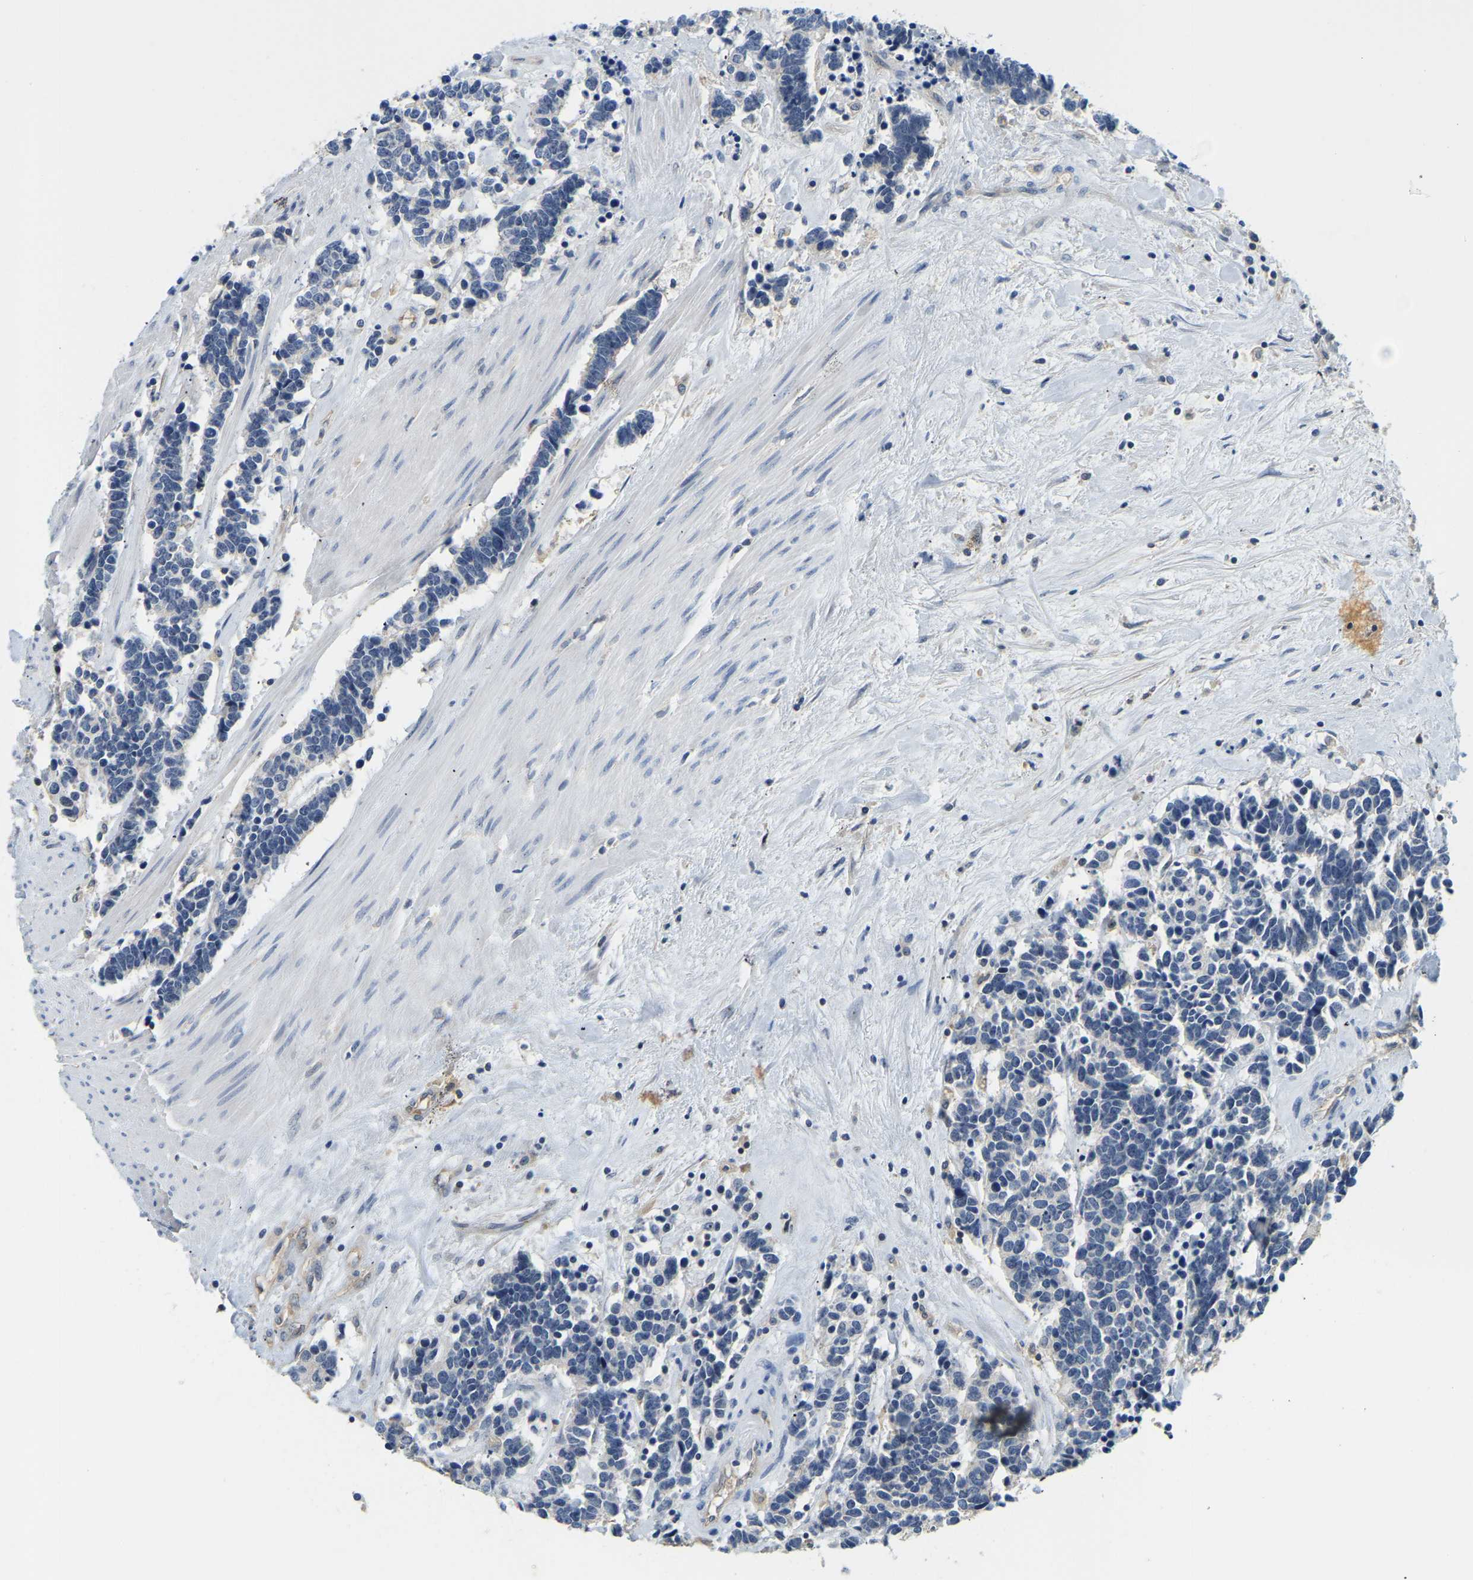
{"staining": {"intensity": "negative", "quantity": "none", "location": "none"}, "tissue": "carcinoid", "cell_type": "Tumor cells", "image_type": "cancer", "snomed": [{"axis": "morphology", "description": "Carcinoma, NOS"}, {"axis": "morphology", "description": "Carcinoid, malignant, NOS"}, {"axis": "topography", "description": "Urinary bladder"}], "caption": "High power microscopy micrograph of an immunohistochemistry (IHC) histopathology image of carcinoid, revealing no significant expression in tumor cells.", "gene": "RRP1", "patient": {"sex": "male", "age": 57}}